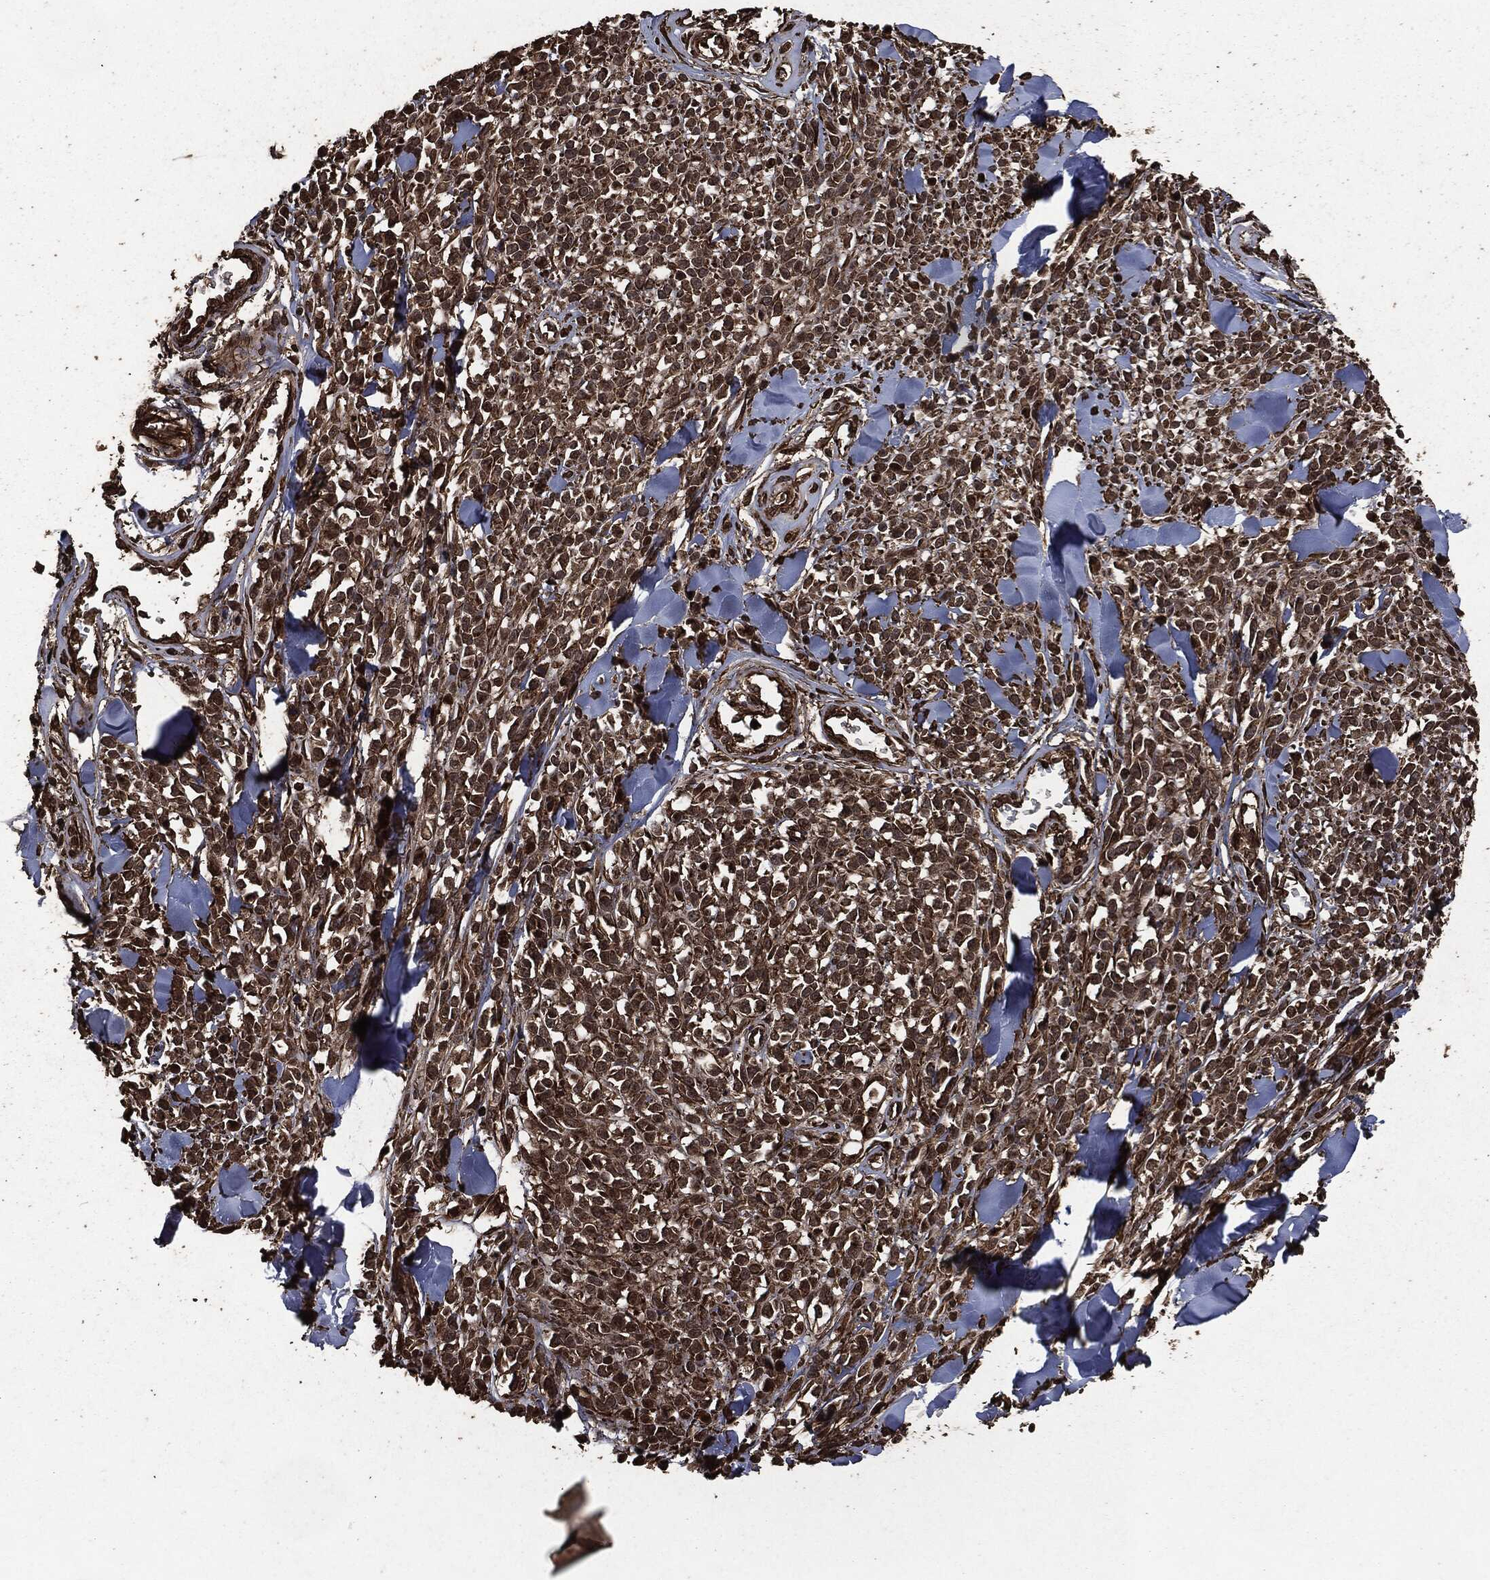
{"staining": {"intensity": "strong", "quantity": "25%-75%", "location": "cytoplasmic/membranous,nuclear"}, "tissue": "melanoma", "cell_type": "Tumor cells", "image_type": "cancer", "snomed": [{"axis": "morphology", "description": "Malignant melanoma, NOS"}, {"axis": "topography", "description": "Skin"}, {"axis": "topography", "description": "Skin of trunk"}], "caption": "Tumor cells demonstrate strong cytoplasmic/membranous and nuclear positivity in about 25%-75% of cells in malignant melanoma.", "gene": "HRAS", "patient": {"sex": "male", "age": 74}}